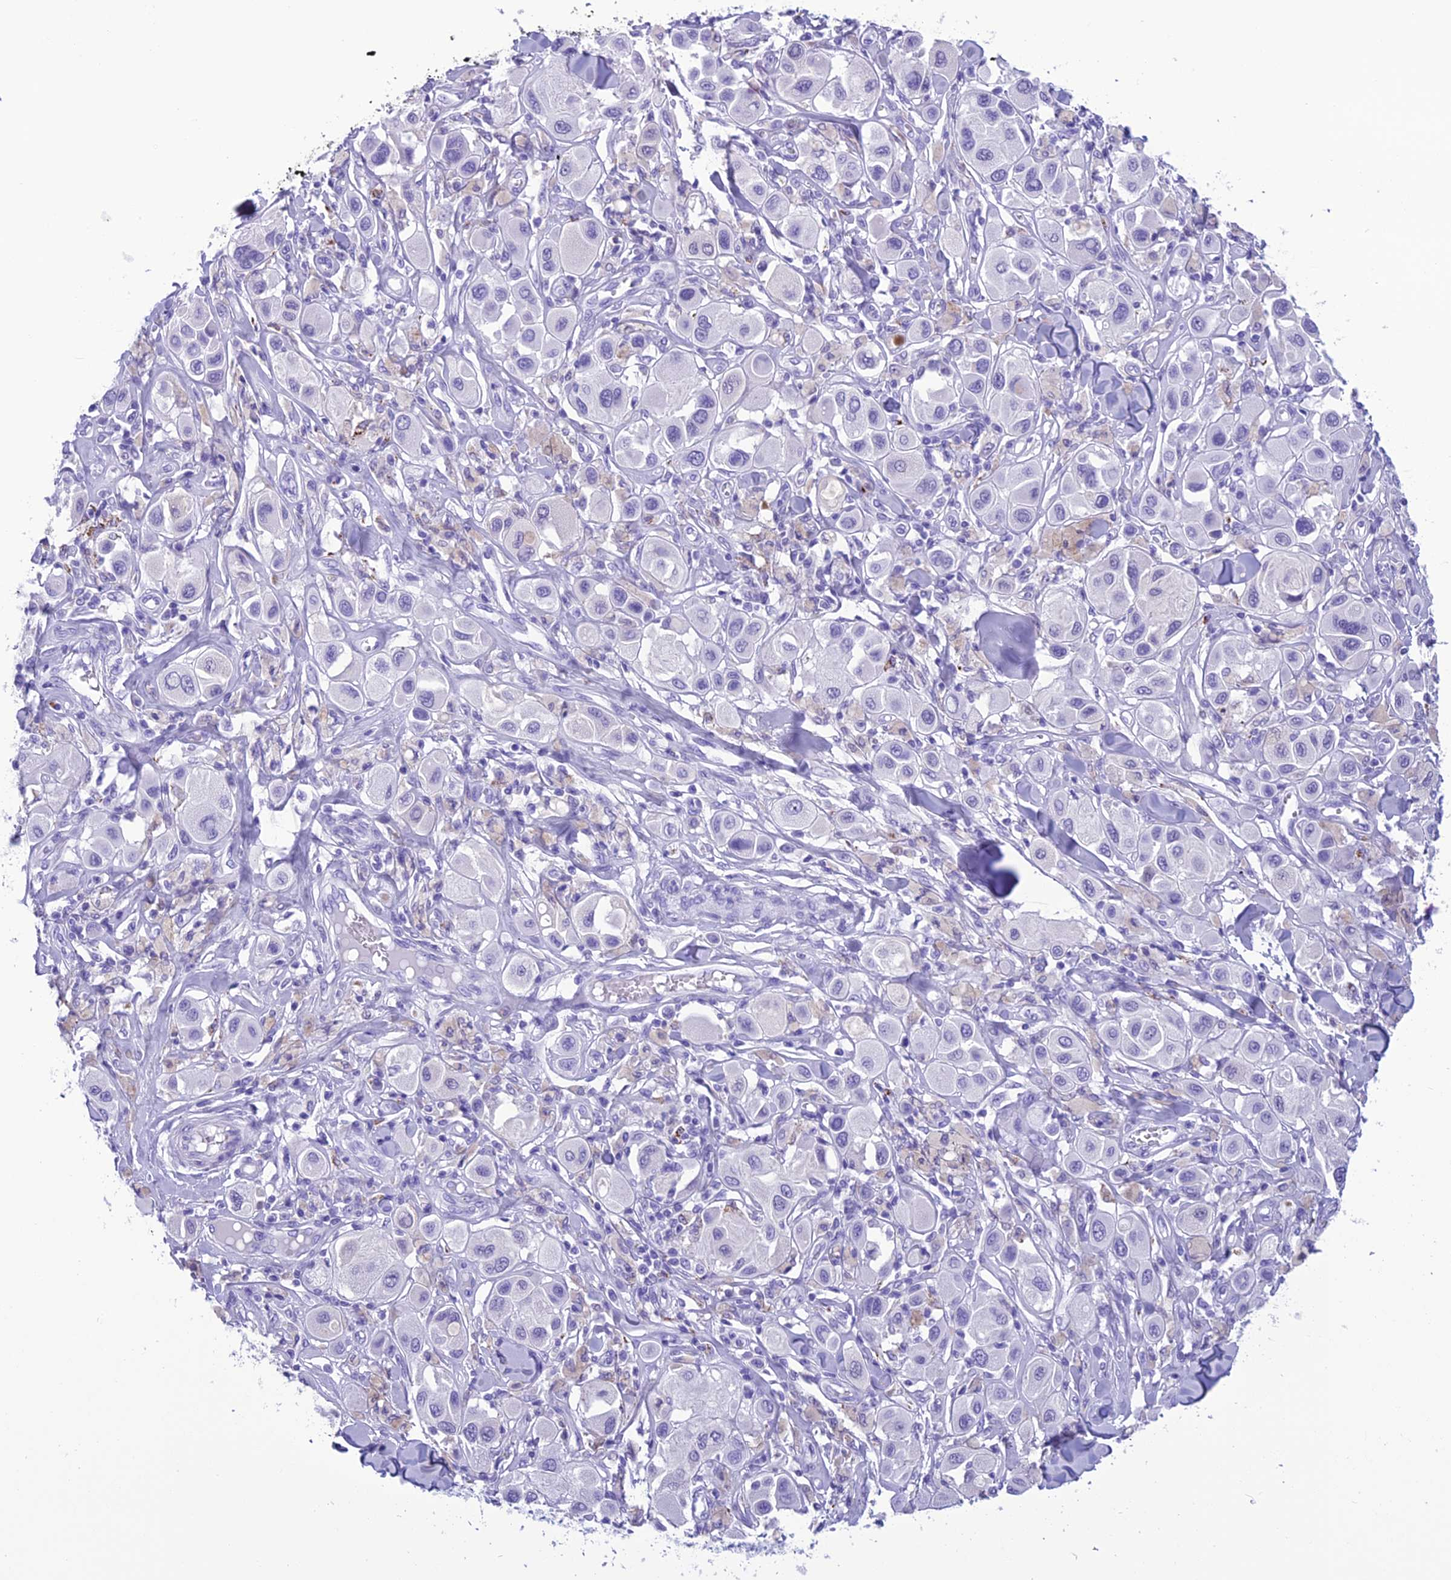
{"staining": {"intensity": "negative", "quantity": "none", "location": "none"}, "tissue": "melanoma", "cell_type": "Tumor cells", "image_type": "cancer", "snomed": [{"axis": "morphology", "description": "Malignant melanoma, Metastatic site"}, {"axis": "topography", "description": "Skin"}], "caption": "This is an immunohistochemistry (IHC) photomicrograph of human malignant melanoma (metastatic site). There is no positivity in tumor cells.", "gene": "TRAM1L1", "patient": {"sex": "male", "age": 41}}